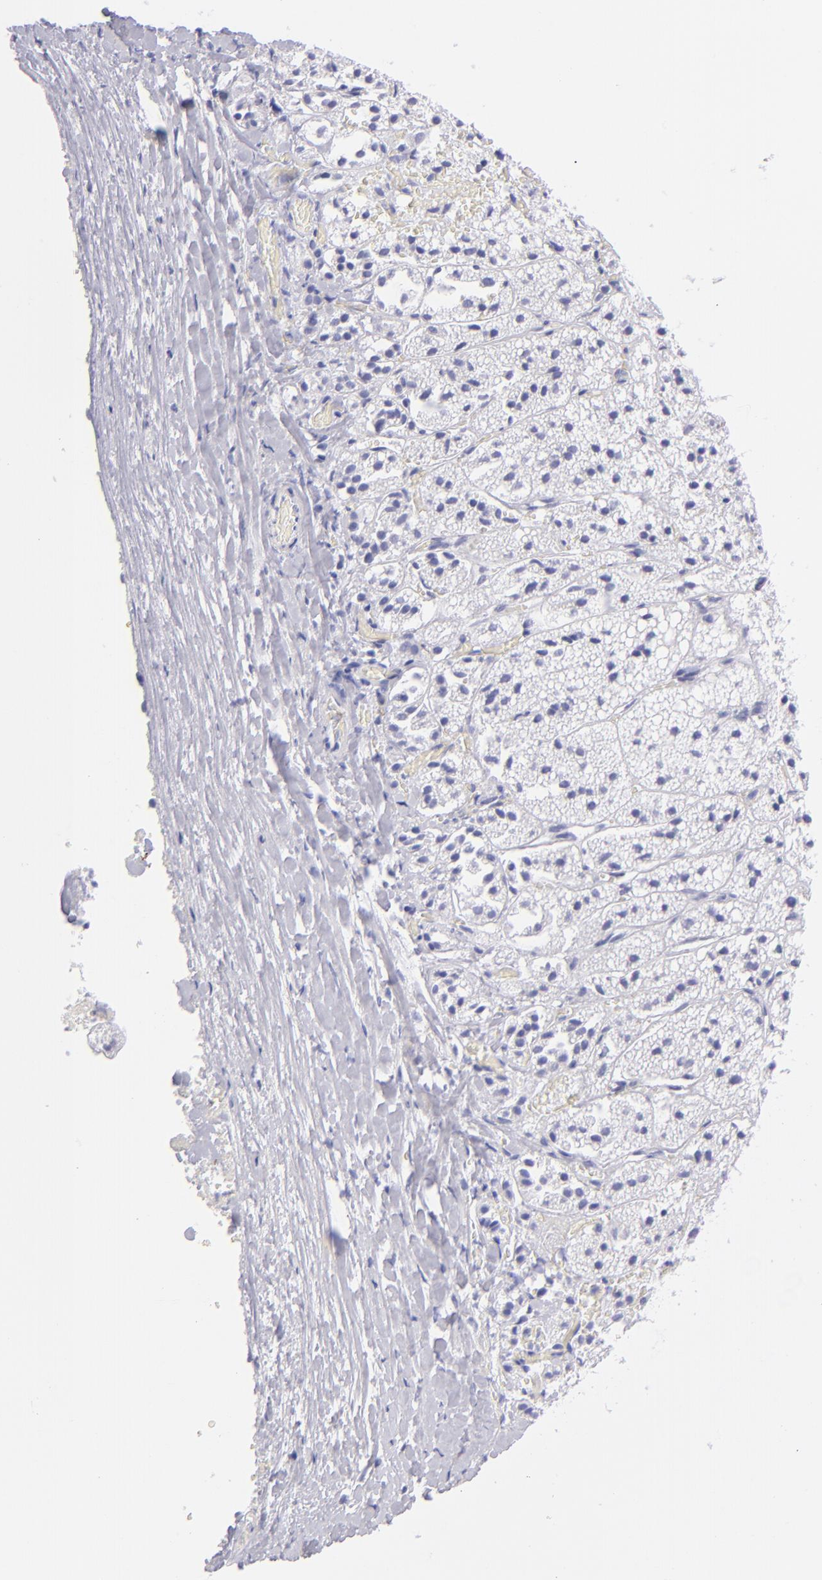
{"staining": {"intensity": "negative", "quantity": "none", "location": "none"}, "tissue": "adrenal gland", "cell_type": "Glandular cells", "image_type": "normal", "snomed": [{"axis": "morphology", "description": "Normal tissue, NOS"}, {"axis": "topography", "description": "Adrenal gland"}], "caption": "This is an immunohistochemistry (IHC) image of benign human adrenal gland. There is no expression in glandular cells.", "gene": "CD72", "patient": {"sex": "female", "age": 44}}